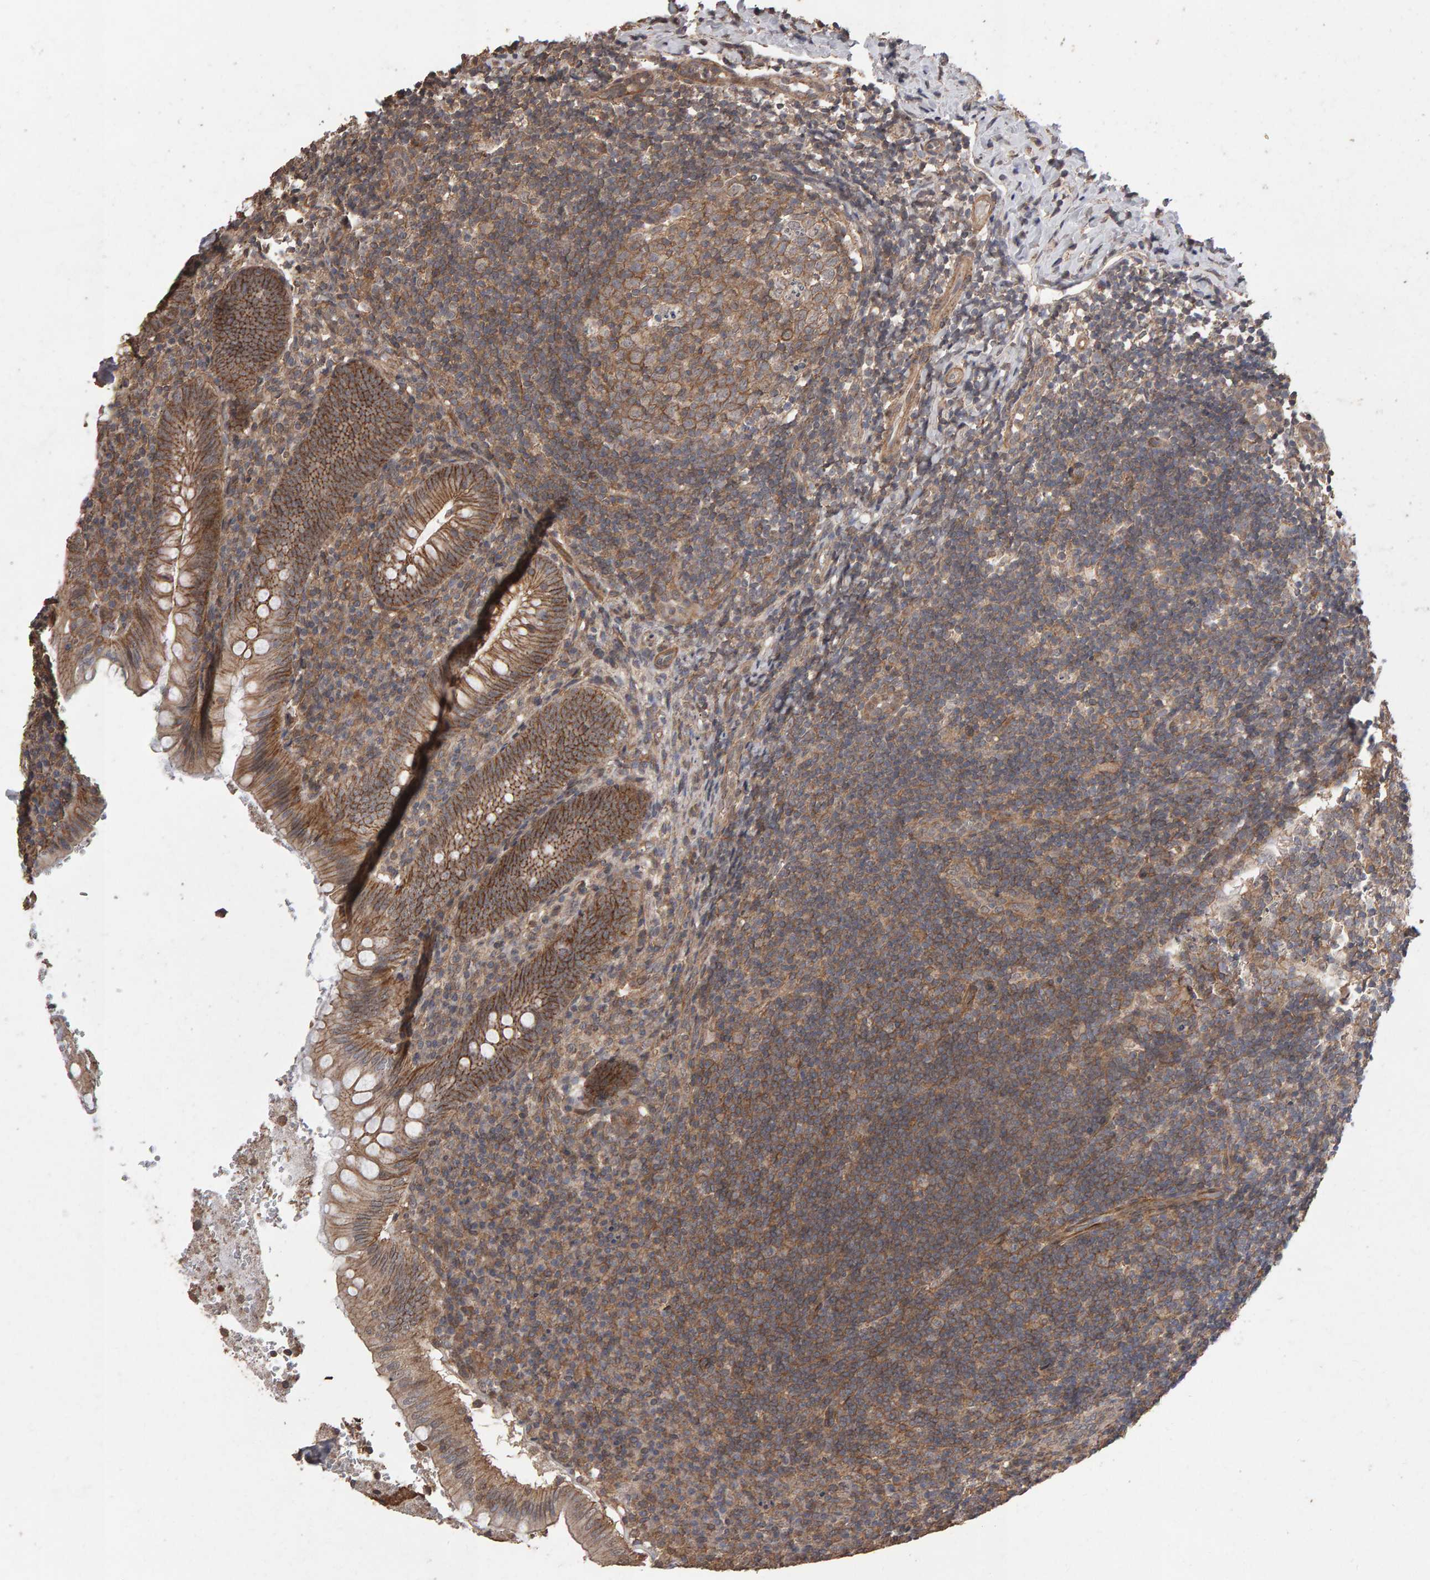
{"staining": {"intensity": "strong", "quantity": ">75%", "location": "cytoplasmic/membranous"}, "tissue": "appendix", "cell_type": "Glandular cells", "image_type": "normal", "snomed": [{"axis": "morphology", "description": "Normal tissue, NOS"}, {"axis": "topography", "description": "Appendix"}], "caption": "Immunohistochemical staining of normal human appendix shows >75% levels of strong cytoplasmic/membranous protein positivity in approximately >75% of glandular cells.", "gene": "SCRIB", "patient": {"sex": "male", "age": 8}}